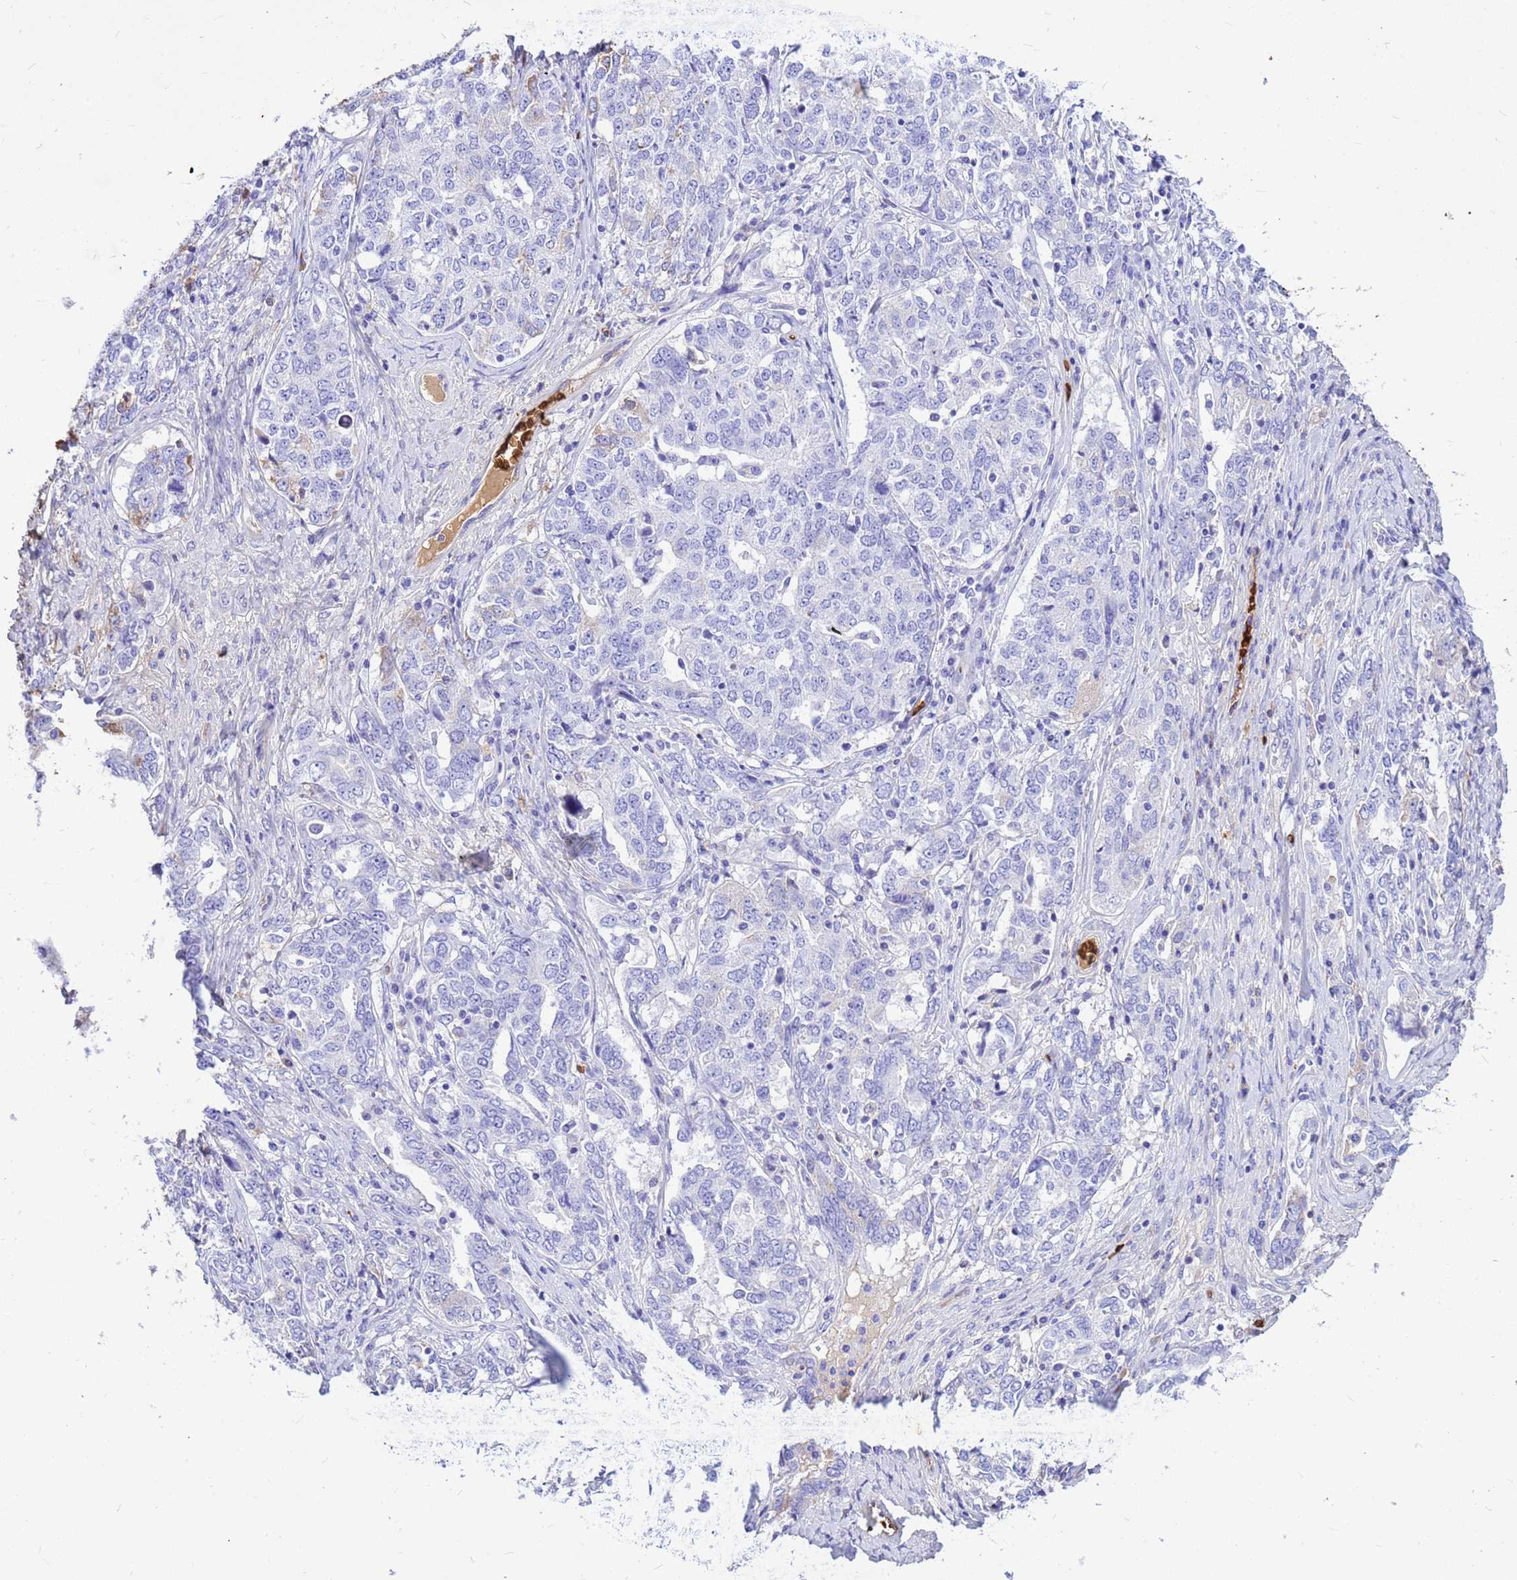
{"staining": {"intensity": "negative", "quantity": "none", "location": "none"}, "tissue": "ovarian cancer", "cell_type": "Tumor cells", "image_type": "cancer", "snomed": [{"axis": "morphology", "description": "Carcinoma, endometroid"}, {"axis": "topography", "description": "Ovary"}], "caption": "Immunohistochemistry (IHC) micrograph of neoplastic tissue: human ovarian endometroid carcinoma stained with DAB exhibits no significant protein staining in tumor cells.", "gene": "HBA2", "patient": {"sex": "female", "age": 62}}